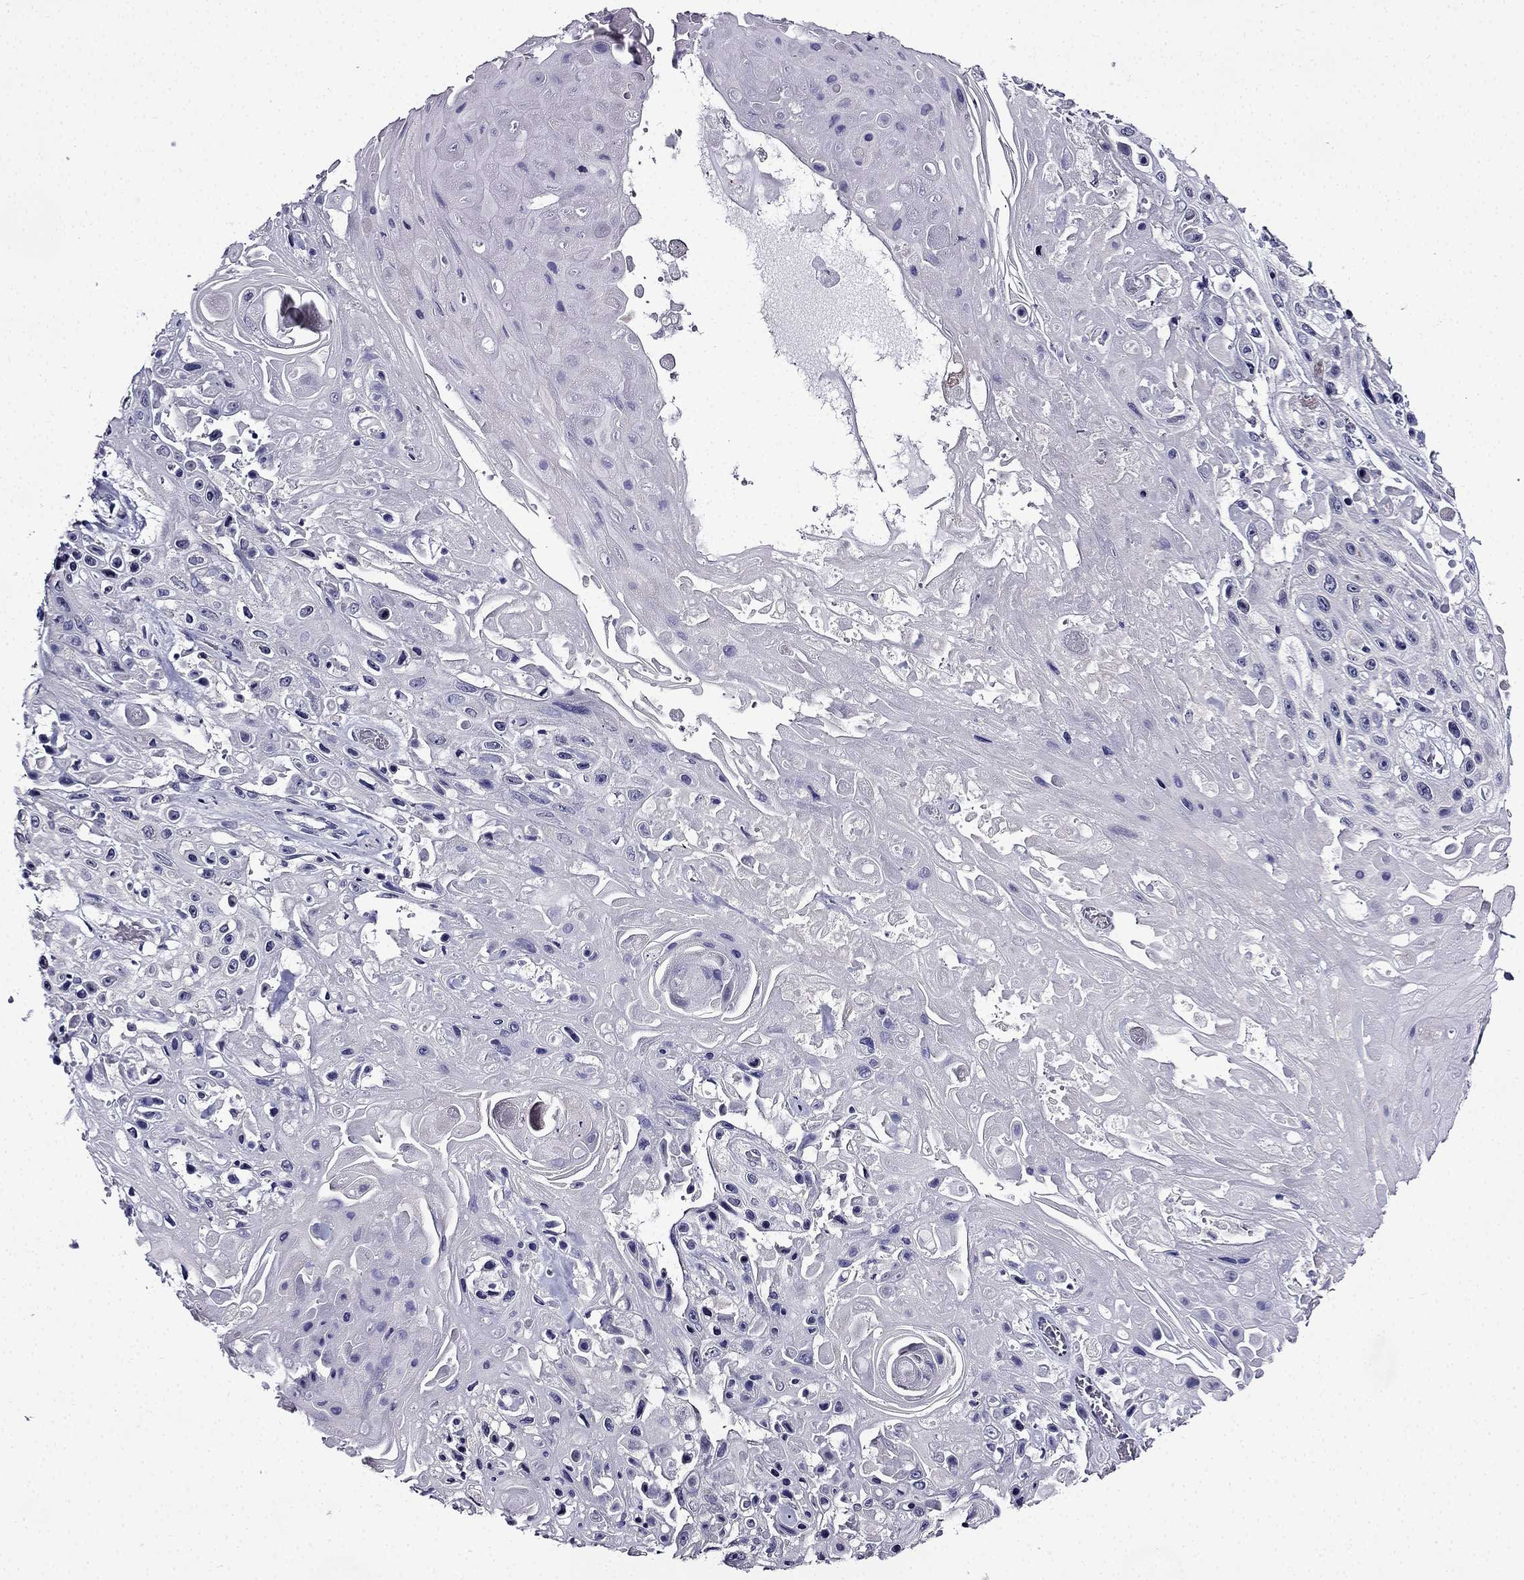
{"staining": {"intensity": "negative", "quantity": "none", "location": "none"}, "tissue": "skin cancer", "cell_type": "Tumor cells", "image_type": "cancer", "snomed": [{"axis": "morphology", "description": "Squamous cell carcinoma, NOS"}, {"axis": "topography", "description": "Skin"}], "caption": "Skin cancer stained for a protein using immunohistochemistry (IHC) reveals no expression tumor cells.", "gene": "TMEM266", "patient": {"sex": "male", "age": 82}}